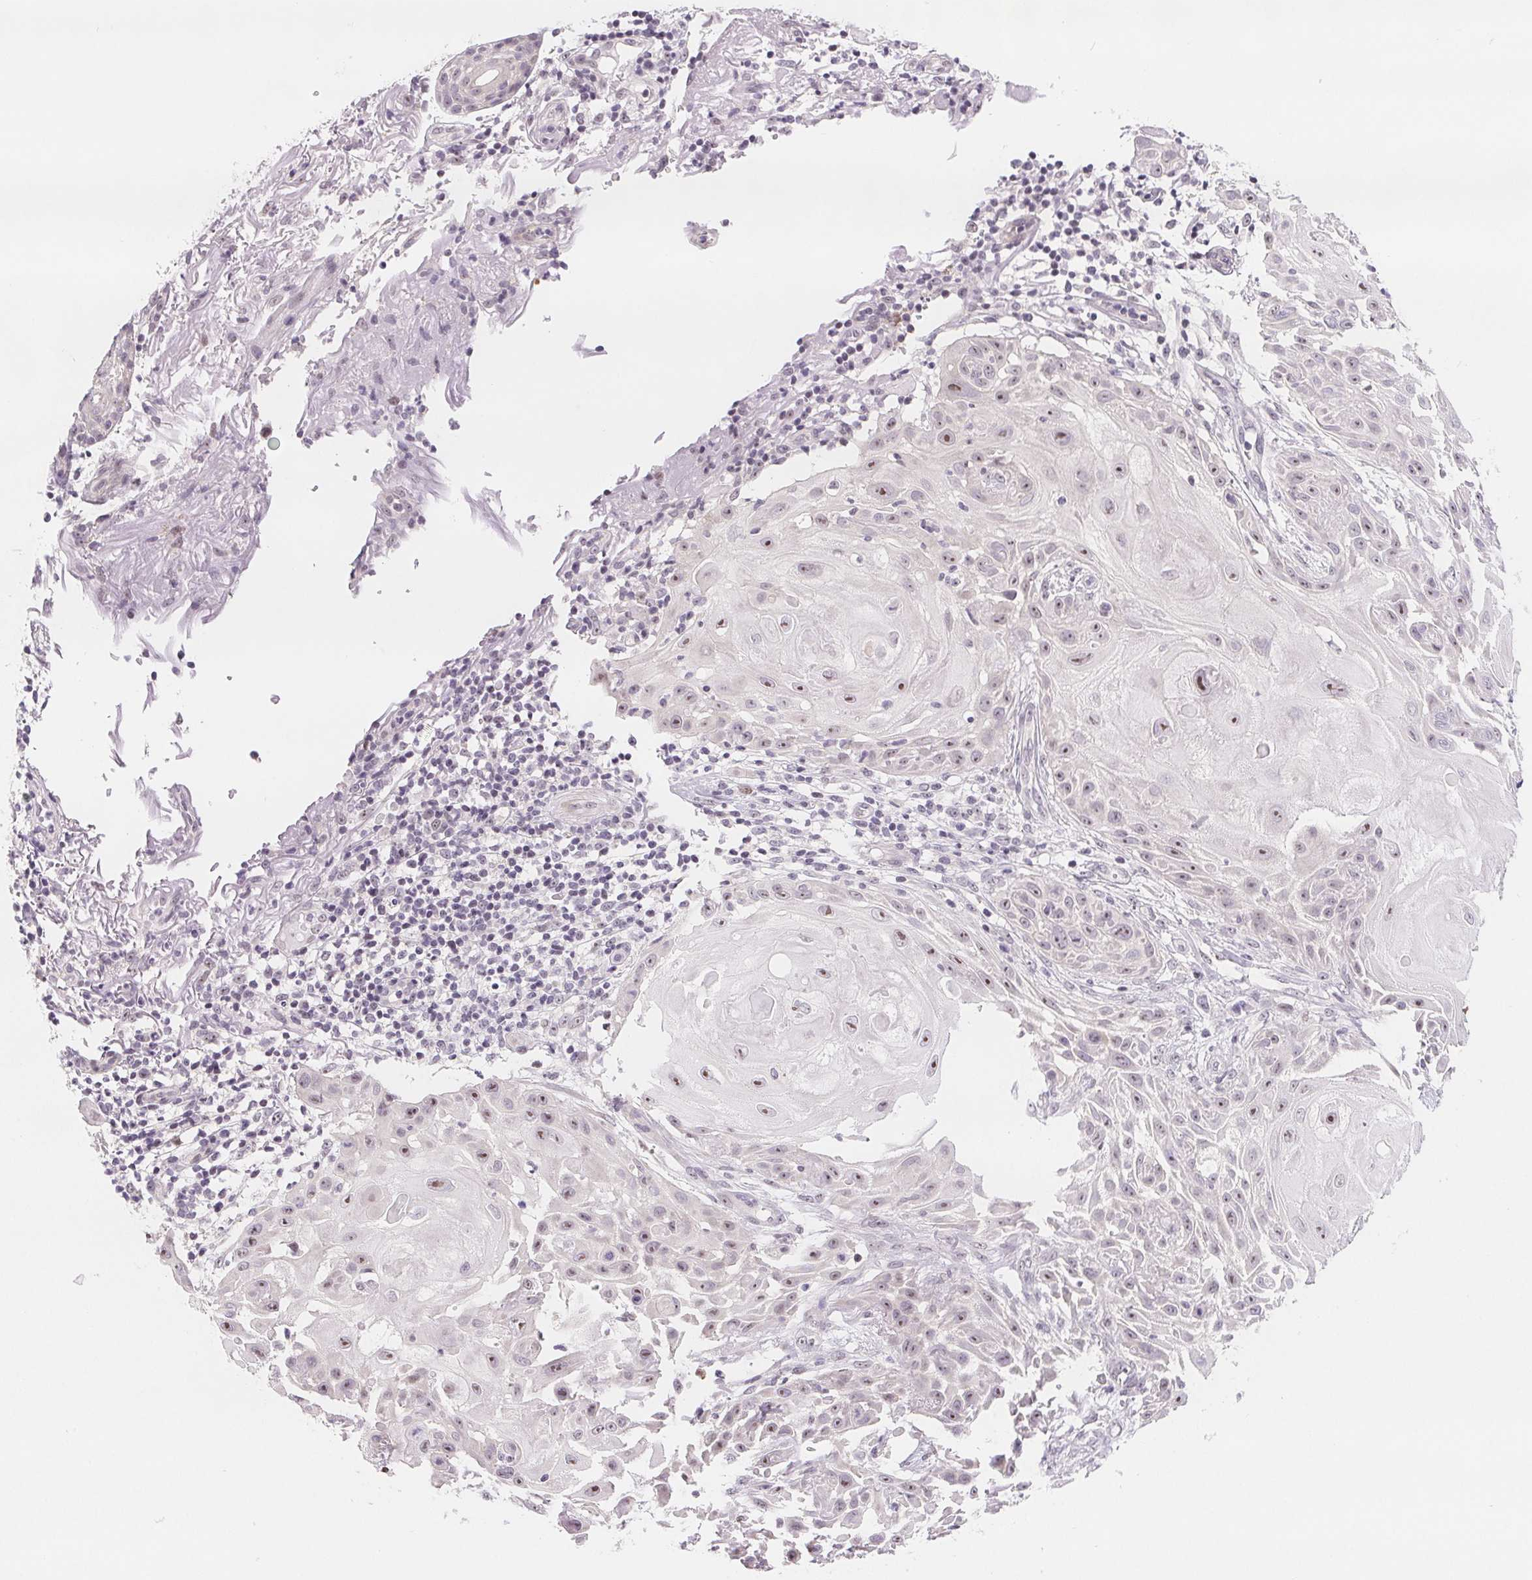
{"staining": {"intensity": "moderate", "quantity": "25%-75%", "location": "nuclear"}, "tissue": "skin cancer", "cell_type": "Tumor cells", "image_type": "cancer", "snomed": [{"axis": "morphology", "description": "Squamous cell carcinoma, NOS"}, {"axis": "topography", "description": "Skin"}], "caption": "Protein expression analysis of squamous cell carcinoma (skin) shows moderate nuclear staining in approximately 25%-75% of tumor cells. Ihc stains the protein of interest in brown and the nuclei are stained blue.", "gene": "LCA5L", "patient": {"sex": "female", "age": 91}}